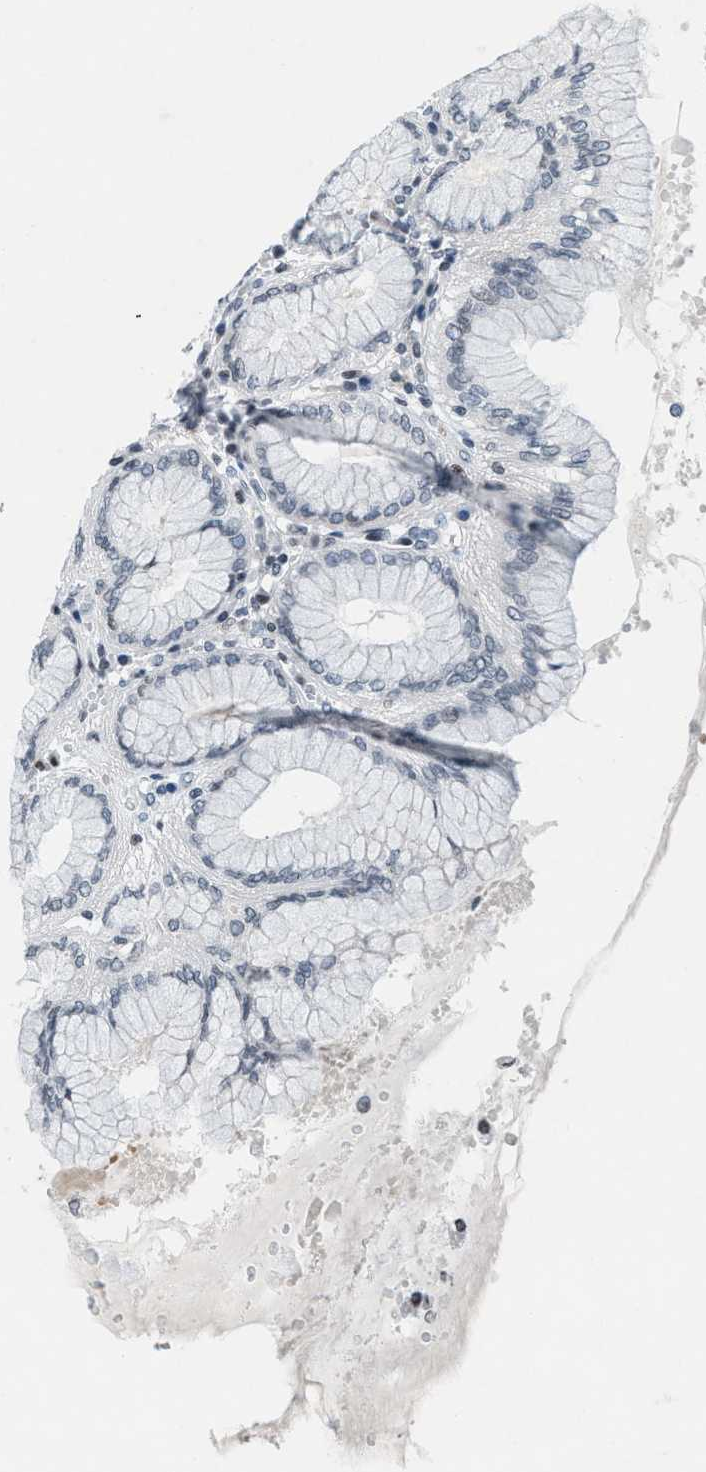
{"staining": {"intensity": "moderate", "quantity": "<25%", "location": "cytoplasmic/membranous,nuclear"}, "tissue": "stomach", "cell_type": "Glandular cells", "image_type": "normal", "snomed": [{"axis": "morphology", "description": "Normal tissue, NOS"}, {"axis": "topography", "description": "Stomach"}, {"axis": "topography", "description": "Stomach, lower"}], "caption": "Brown immunohistochemical staining in benign stomach exhibits moderate cytoplasmic/membranous,nuclear positivity in about <25% of glandular cells. Using DAB (3,3'-diaminobenzidine) (brown) and hematoxylin (blue) stains, captured at high magnification using brightfield microscopy.", "gene": "UVRAG", "patient": {"sex": "female", "age": 56}}